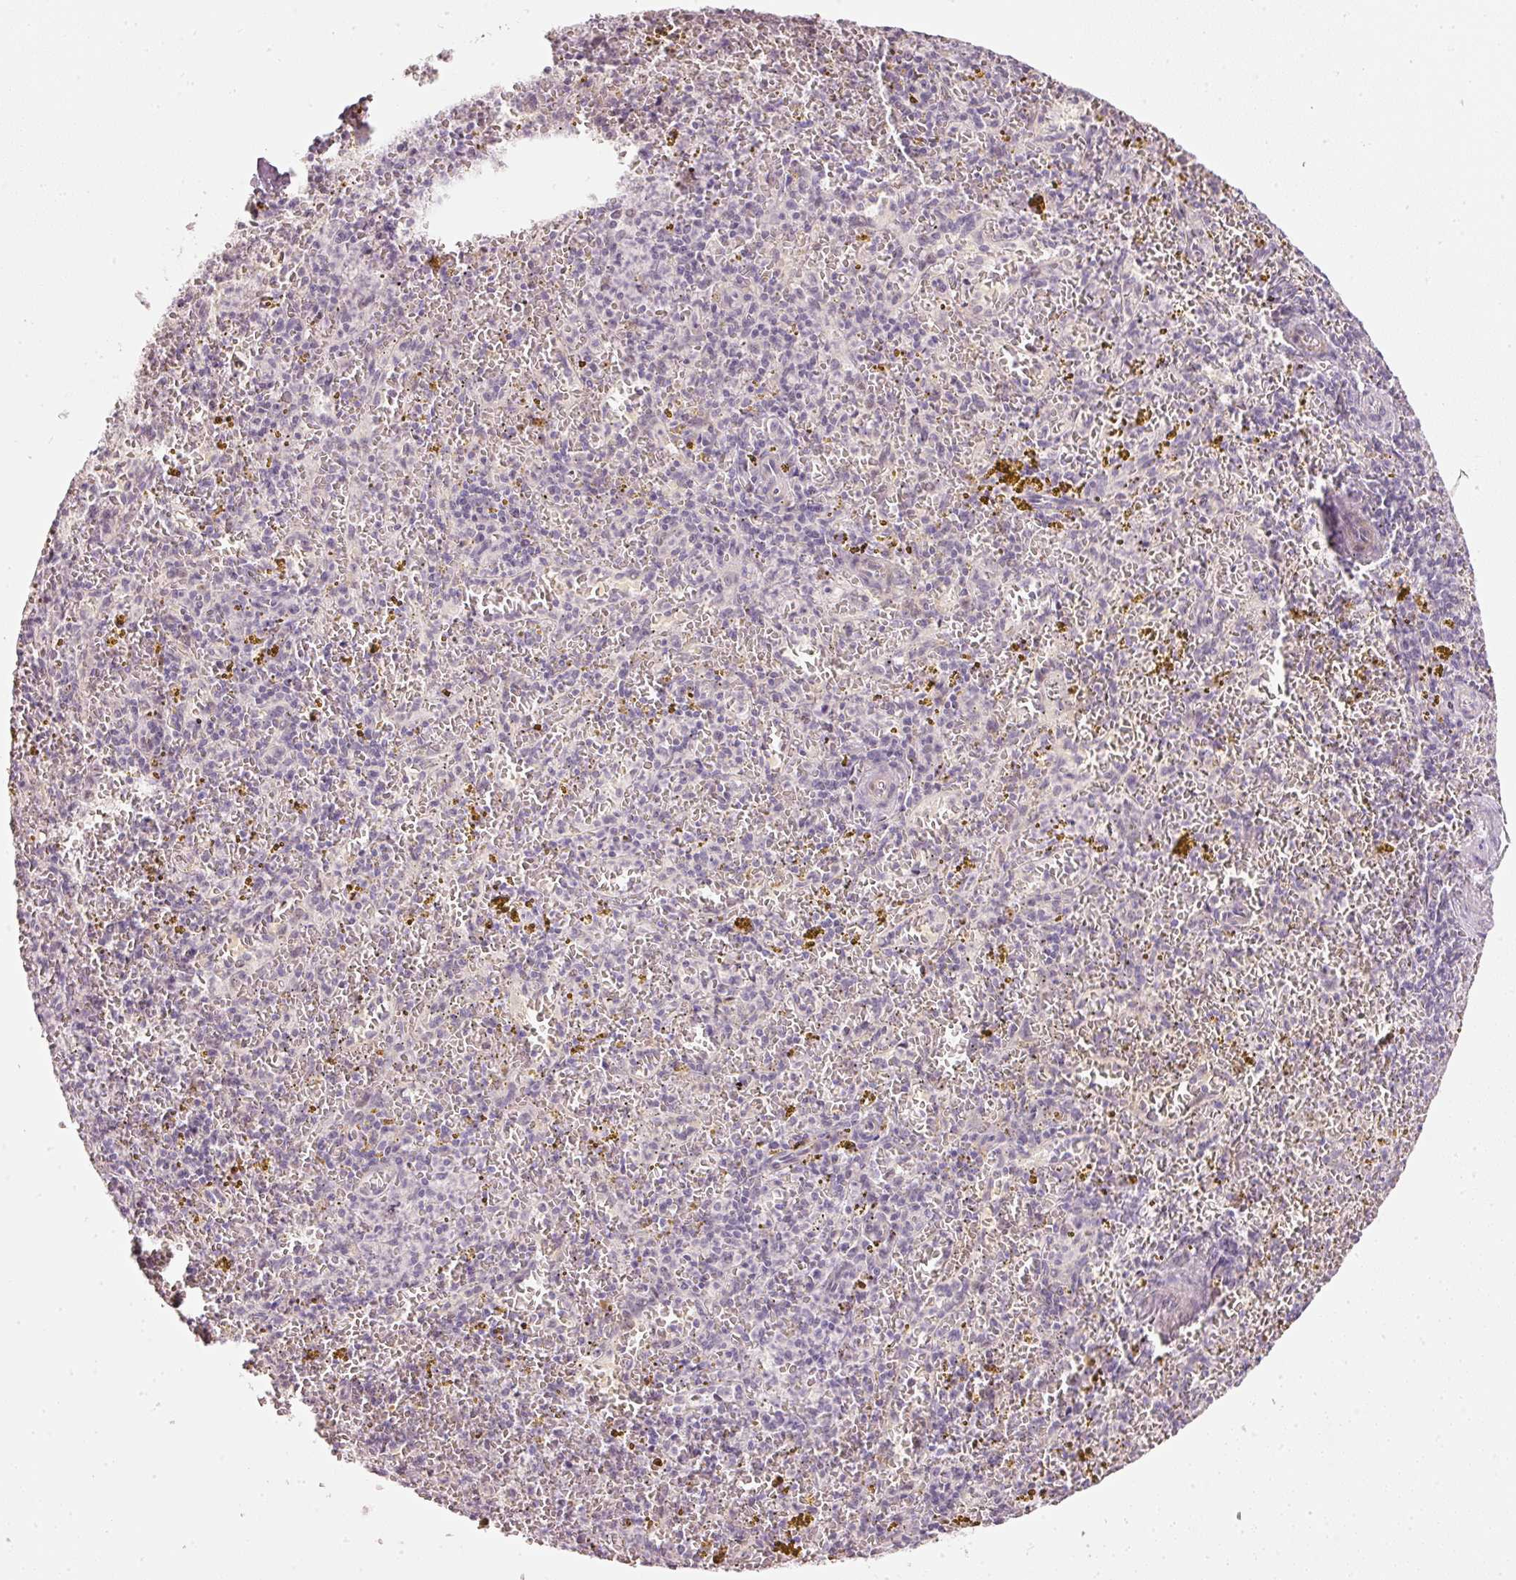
{"staining": {"intensity": "negative", "quantity": "none", "location": "none"}, "tissue": "spleen", "cell_type": "Cells in red pulp", "image_type": "normal", "snomed": [{"axis": "morphology", "description": "Normal tissue, NOS"}, {"axis": "topography", "description": "Spleen"}], "caption": "An image of human spleen is negative for staining in cells in red pulp.", "gene": "NRDE2", "patient": {"sex": "male", "age": 57}}